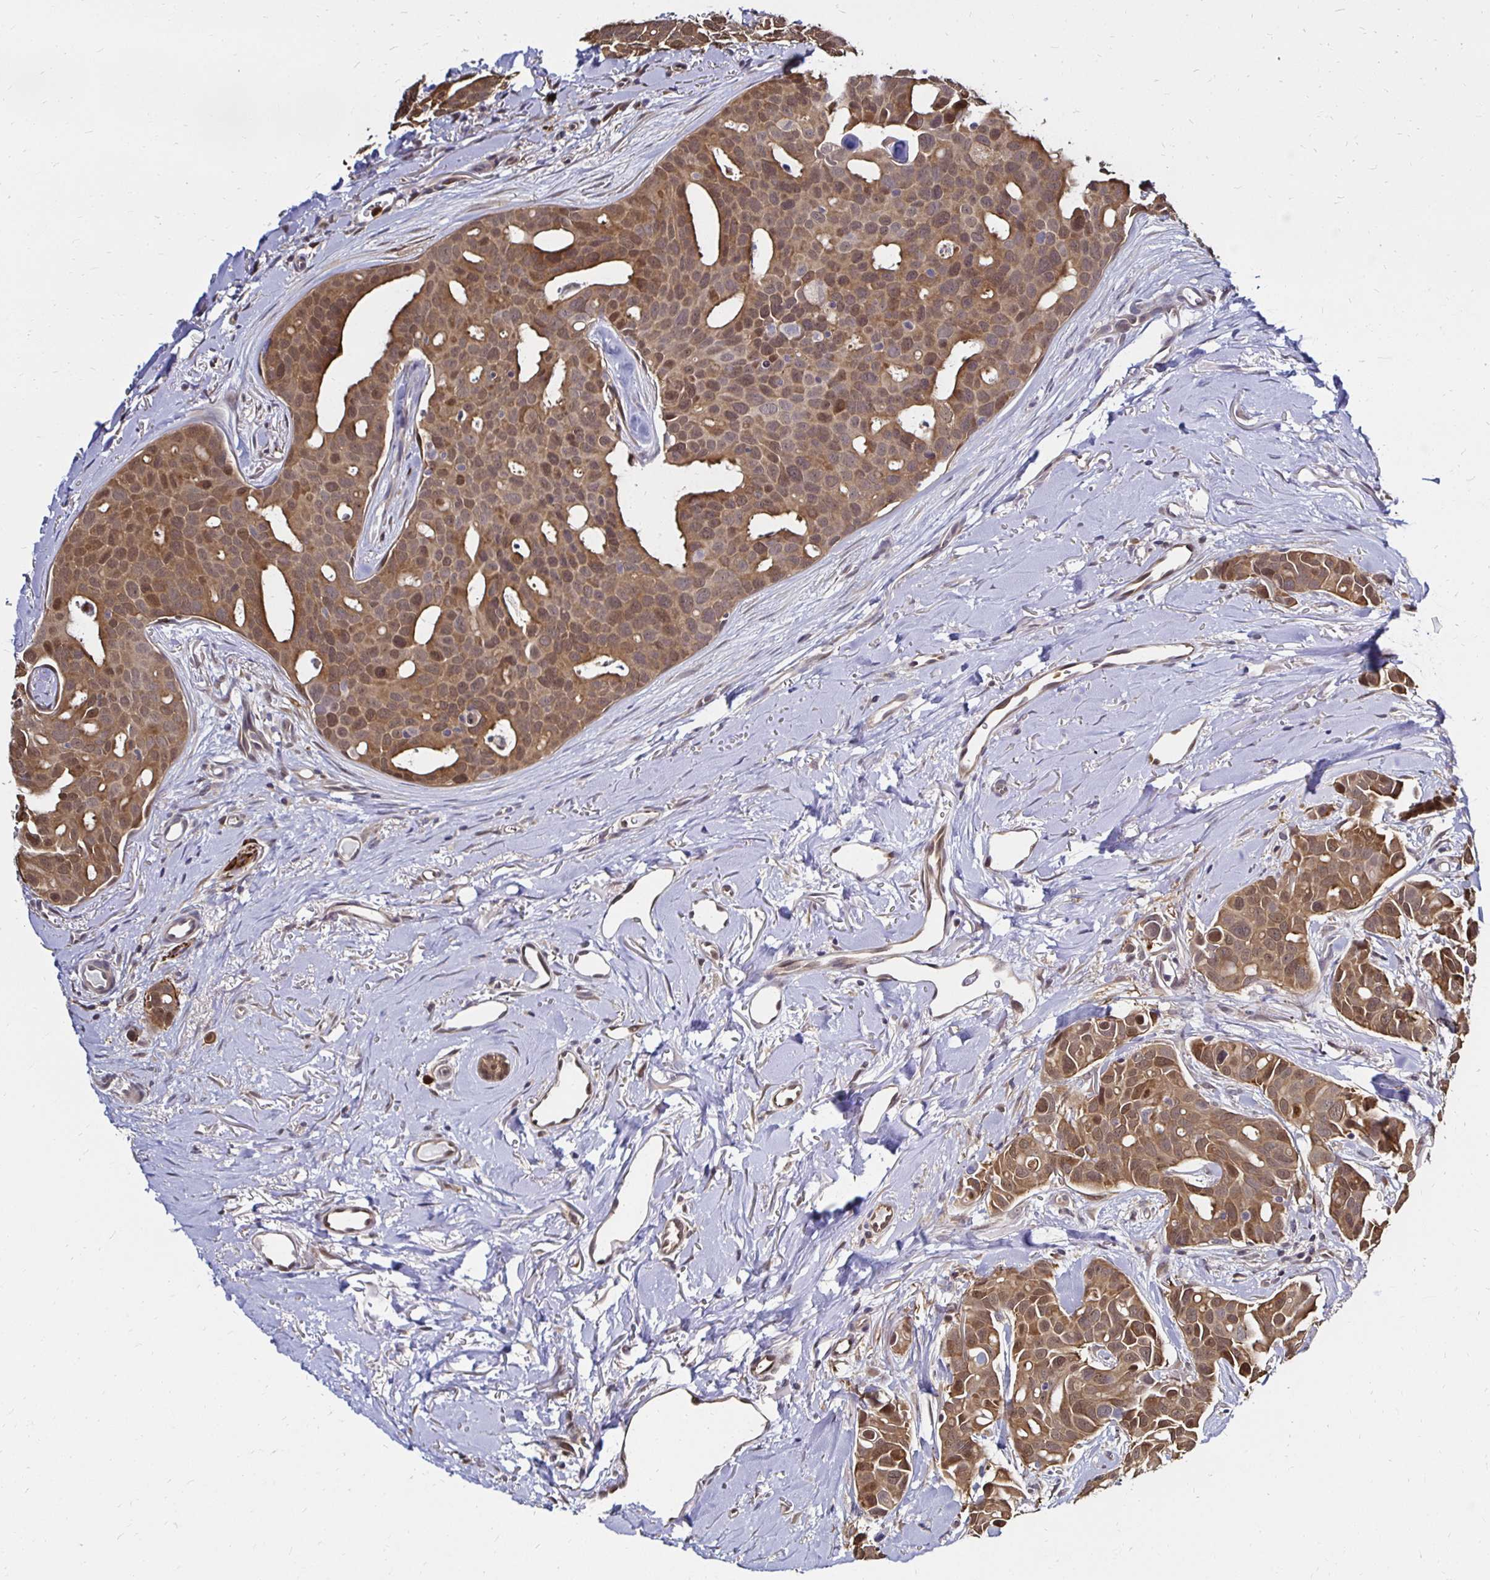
{"staining": {"intensity": "moderate", "quantity": ">75%", "location": "cytoplasmic/membranous,nuclear"}, "tissue": "breast cancer", "cell_type": "Tumor cells", "image_type": "cancer", "snomed": [{"axis": "morphology", "description": "Duct carcinoma"}, {"axis": "topography", "description": "Breast"}], "caption": "DAB immunohistochemical staining of breast cancer (intraductal carcinoma) exhibits moderate cytoplasmic/membranous and nuclear protein expression in approximately >75% of tumor cells. Ihc stains the protein of interest in brown and the nuclei are stained blue.", "gene": "TXN", "patient": {"sex": "female", "age": 54}}